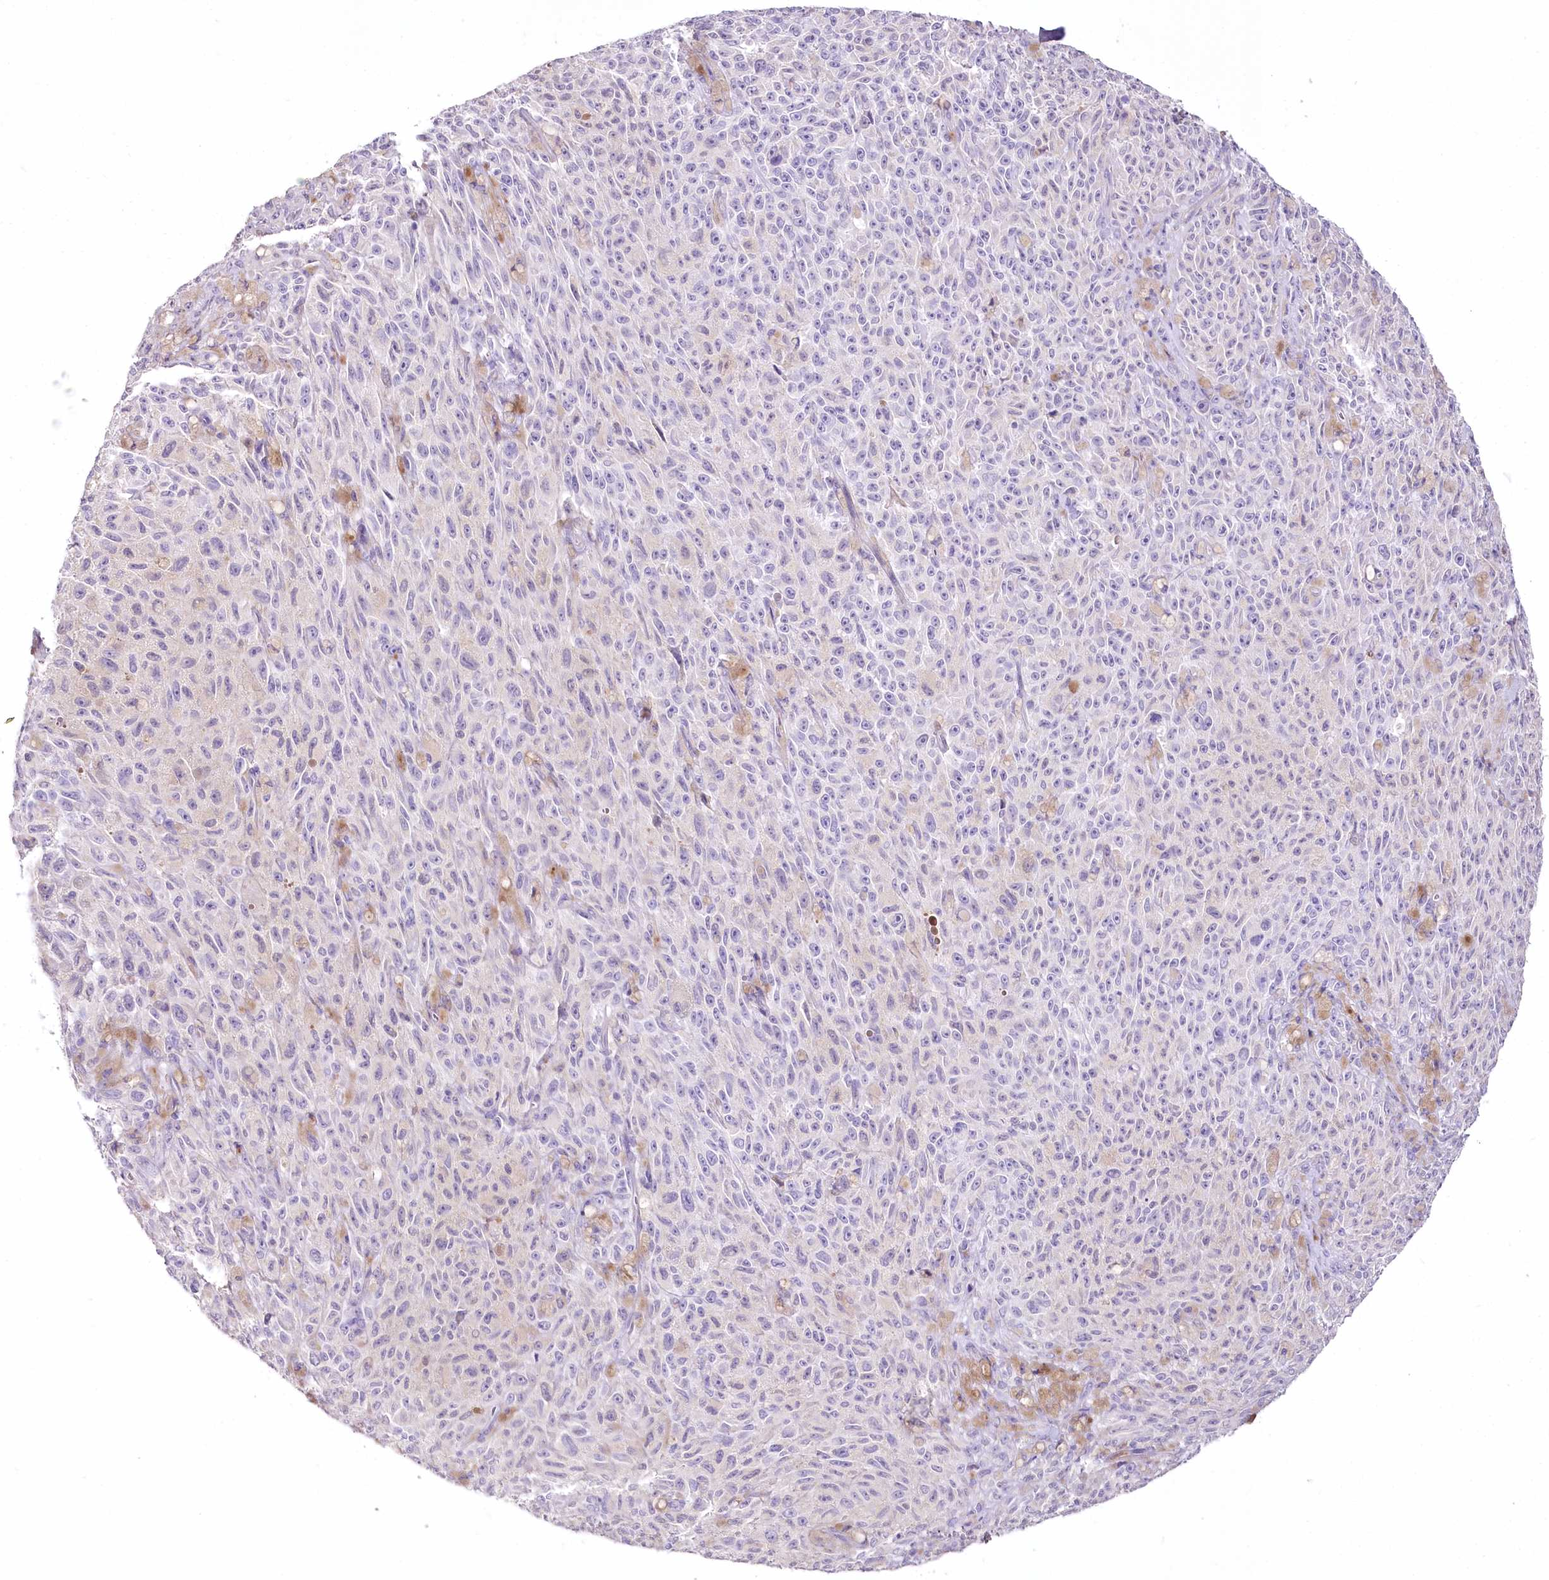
{"staining": {"intensity": "negative", "quantity": "none", "location": "none"}, "tissue": "melanoma", "cell_type": "Tumor cells", "image_type": "cancer", "snomed": [{"axis": "morphology", "description": "Malignant melanoma, NOS"}, {"axis": "topography", "description": "Skin"}], "caption": "A histopathology image of malignant melanoma stained for a protein exhibits no brown staining in tumor cells.", "gene": "DPYD", "patient": {"sex": "female", "age": 82}}